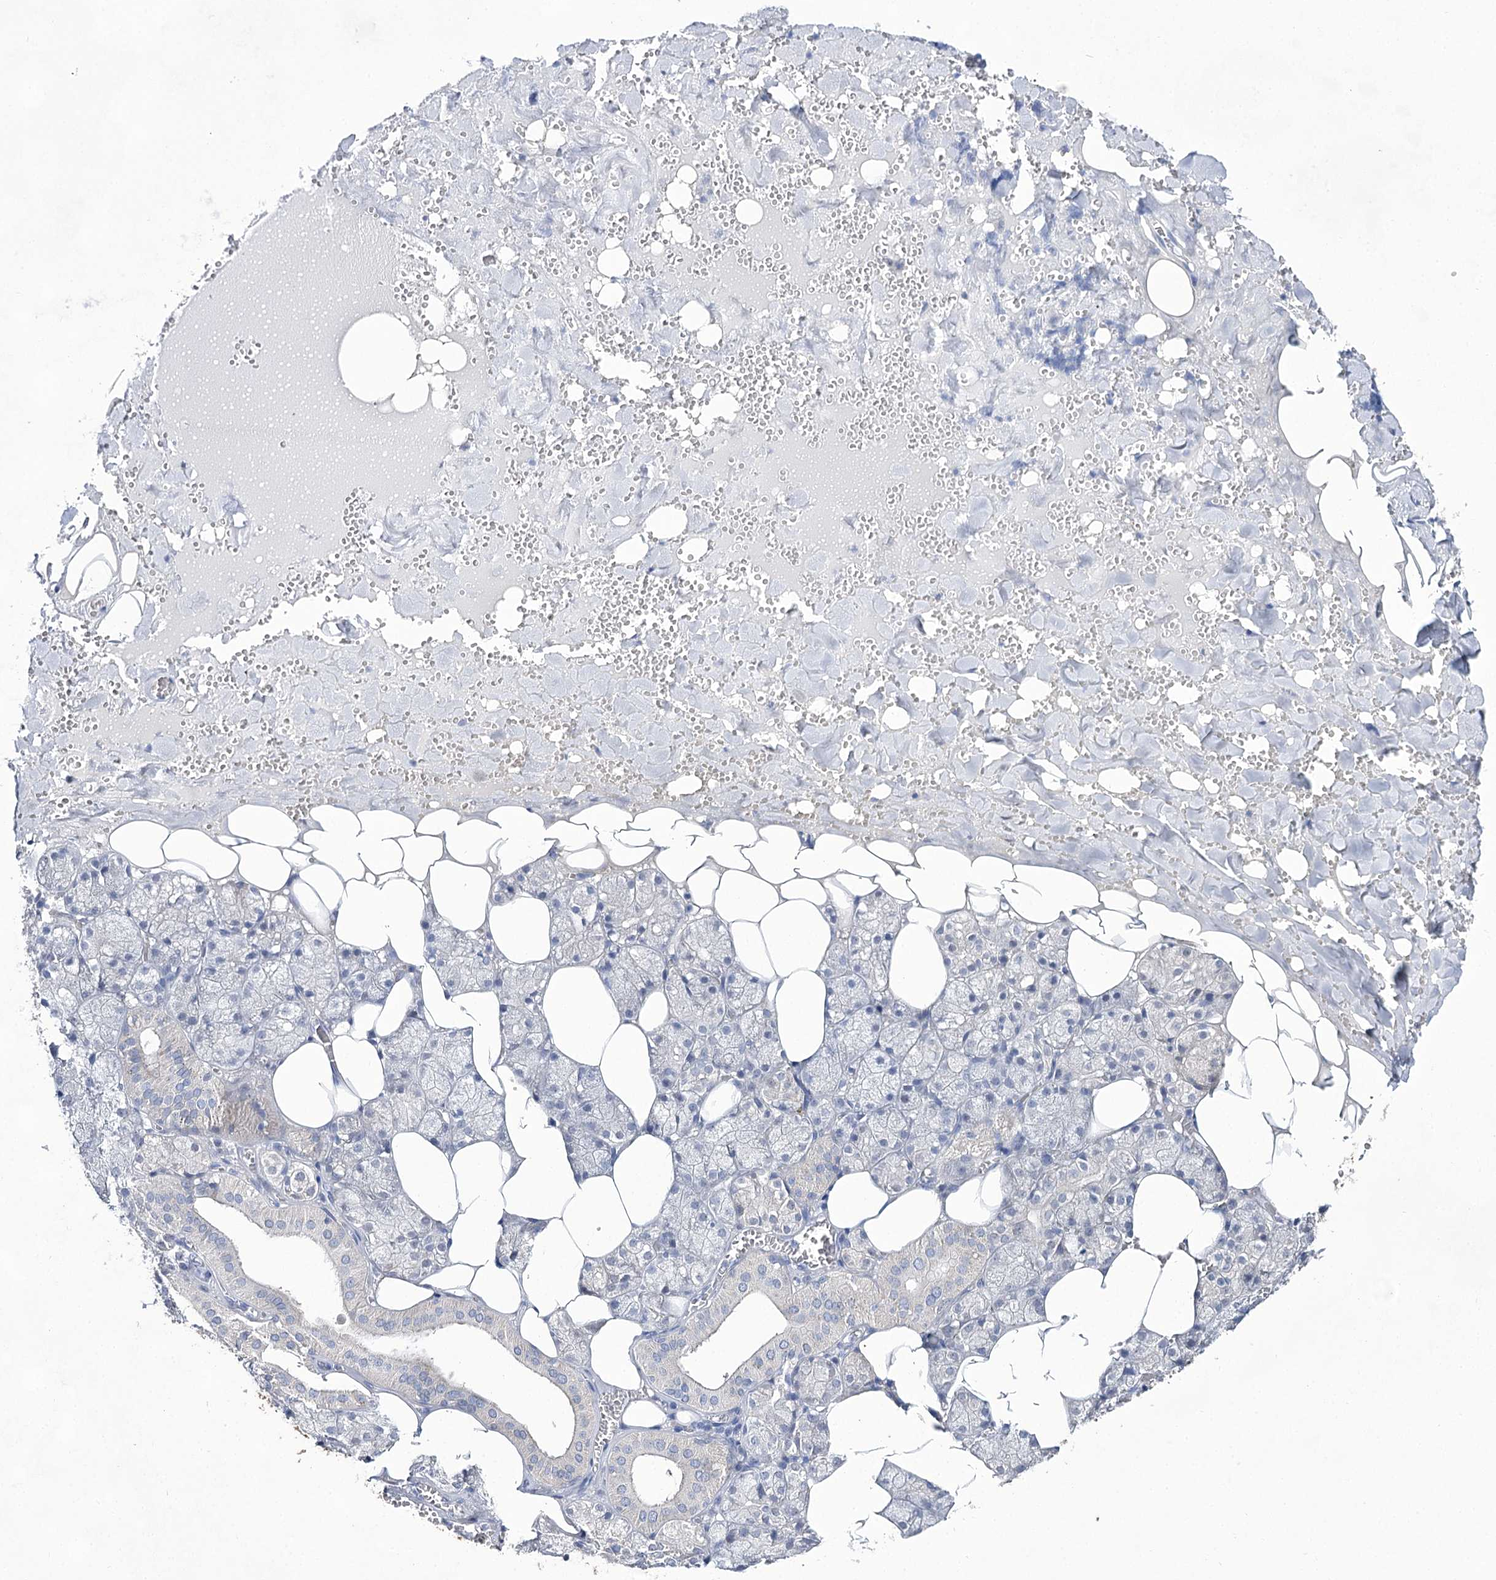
{"staining": {"intensity": "negative", "quantity": "none", "location": "none"}, "tissue": "salivary gland", "cell_type": "Glandular cells", "image_type": "normal", "snomed": [{"axis": "morphology", "description": "Normal tissue, NOS"}, {"axis": "topography", "description": "Salivary gland"}], "caption": "A photomicrograph of salivary gland stained for a protein exhibits no brown staining in glandular cells.", "gene": "UGDH", "patient": {"sex": "male", "age": 62}}